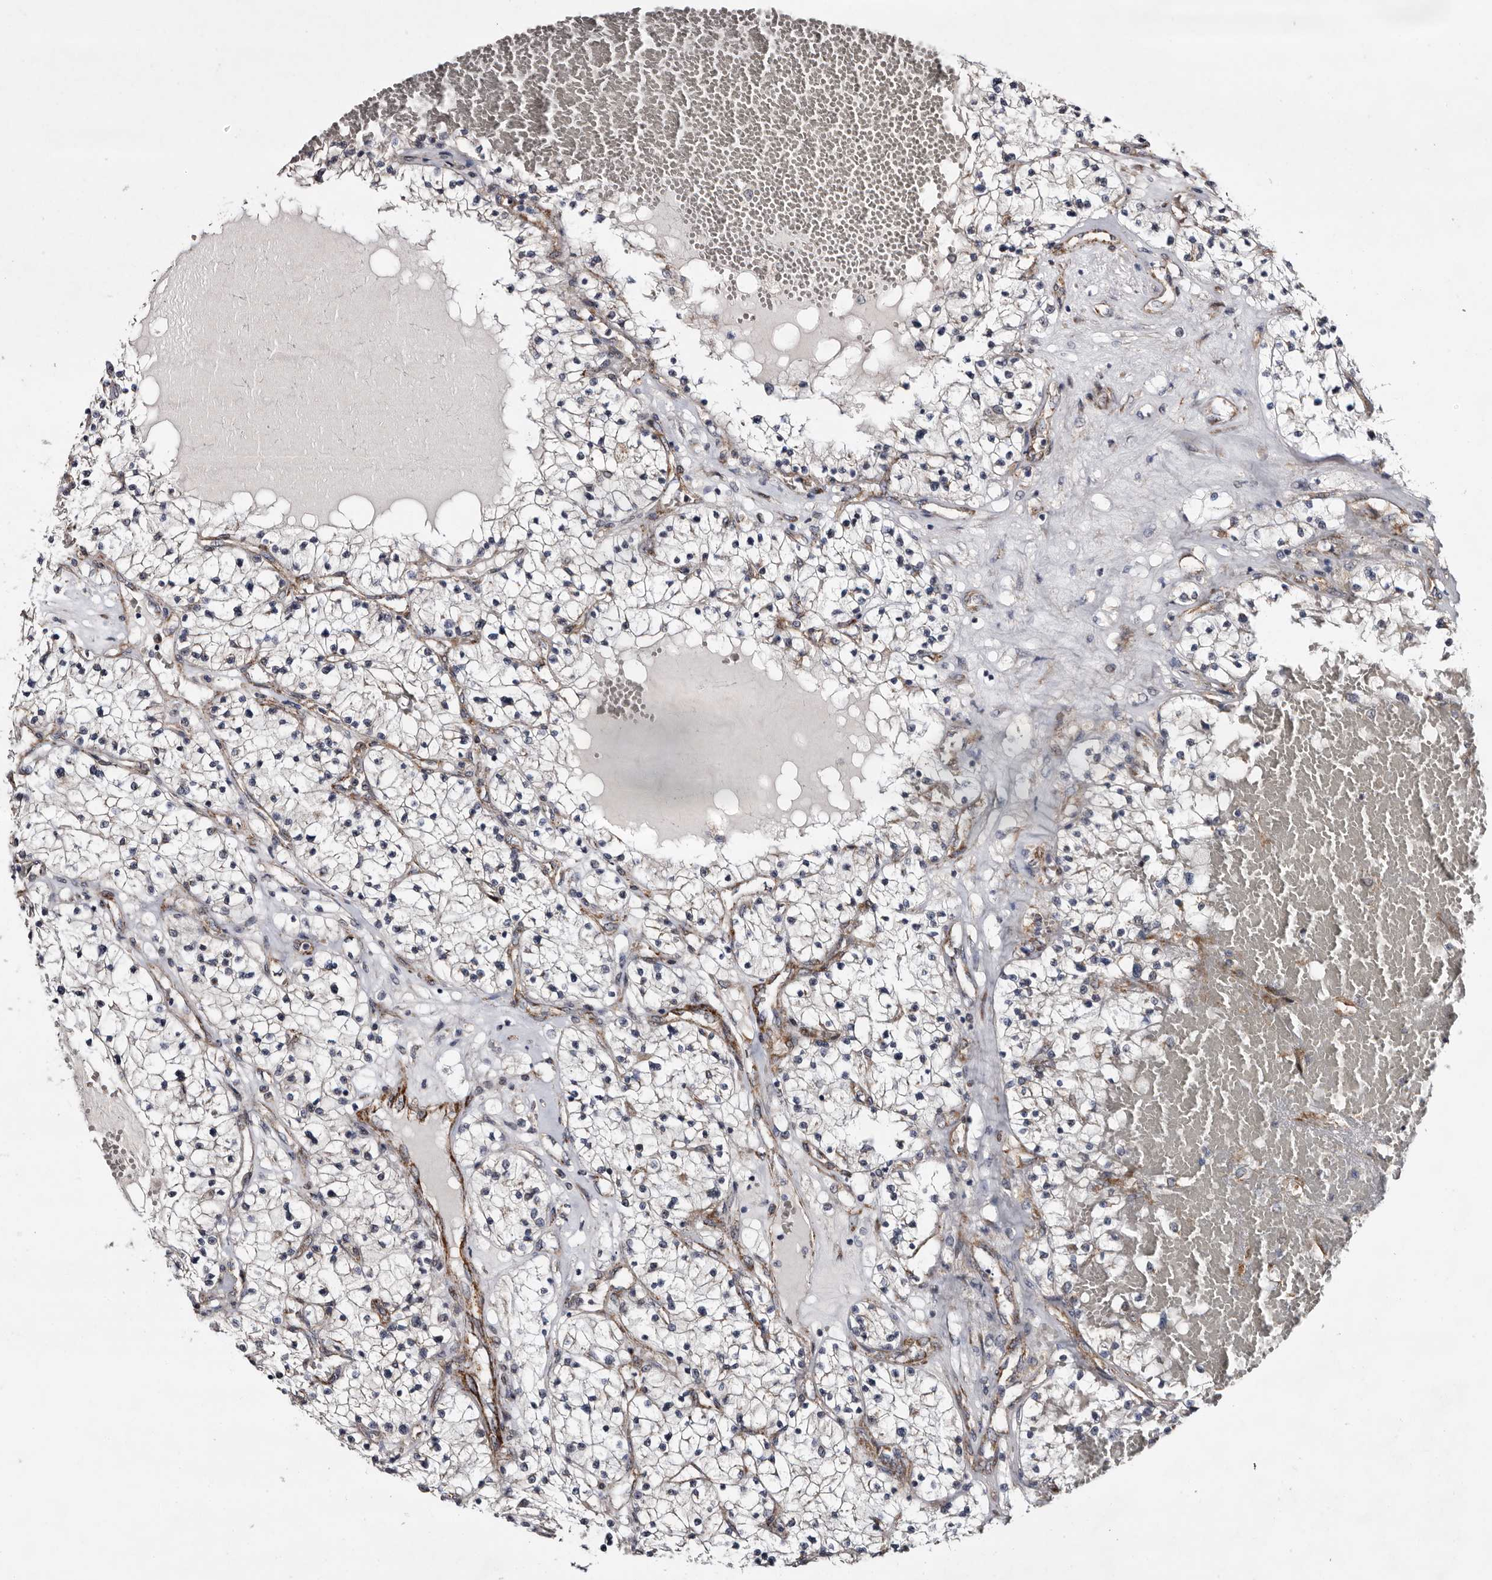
{"staining": {"intensity": "negative", "quantity": "none", "location": "none"}, "tissue": "renal cancer", "cell_type": "Tumor cells", "image_type": "cancer", "snomed": [{"axis": "morphology", "description": "Normal tissue, NOS"}, {"axis": "morphology", "description": "Adenocarcinoma, NOS"}, {"axis": "topography", "description": "Kidney"}], "caption": "A histopathology image of renal cancer stained for a protein exhibits no brown staining in tumor cells.", "gene": "ARMCX2", "patient": {"sex": "male", "age": 68}}